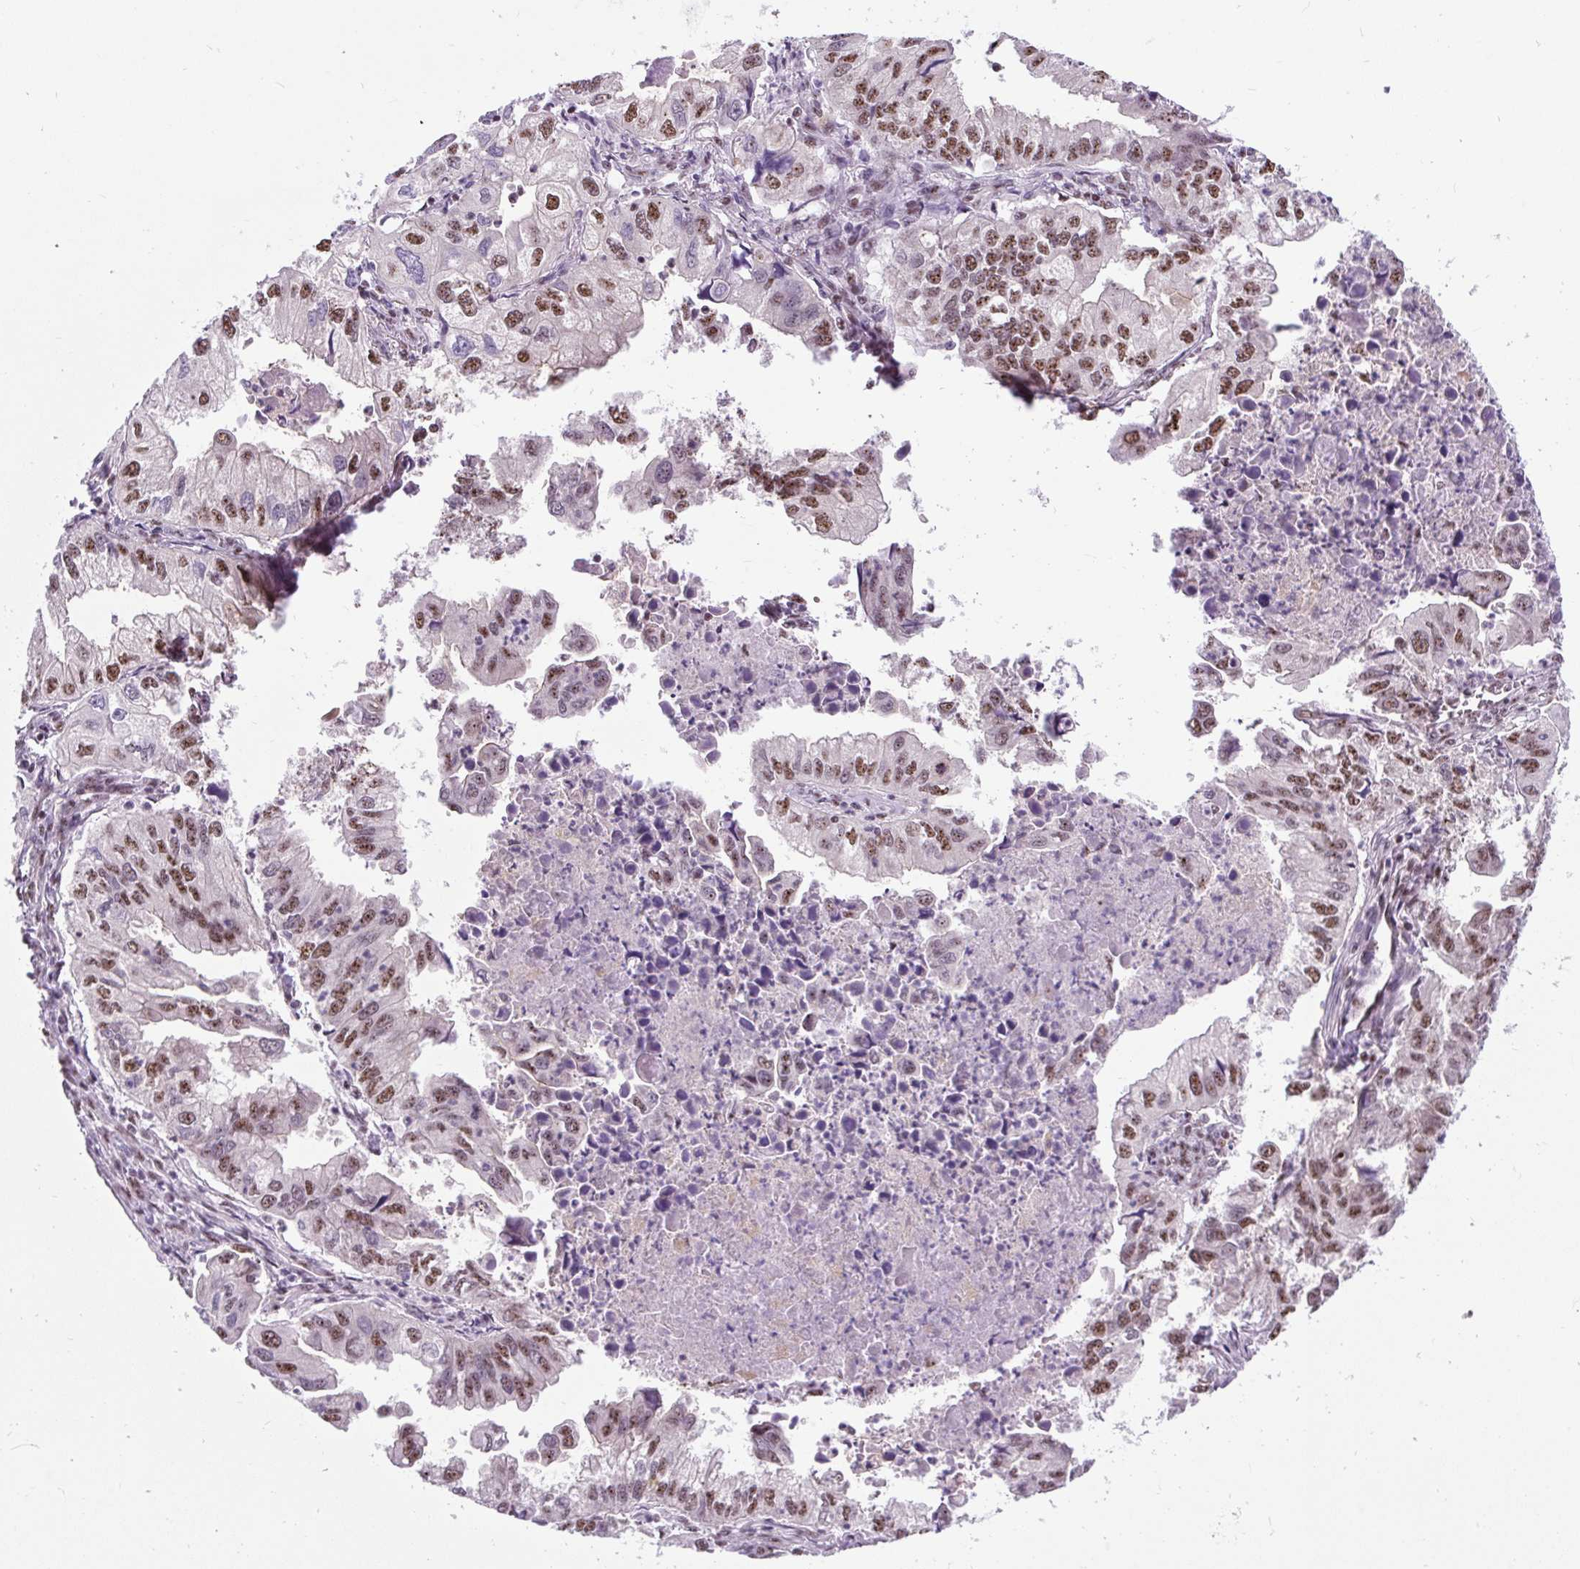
{"staining": {"intensity": "moderate", "quantity": ">75%", "location": "nuclear"}, "tissue": "lung cancer", "cell_type": "Tumor cells", "image_type": "cancer", "snomed": [{"axis": "morphology", "description": "Adenocarcinoma, NOS"}, {"axis": "topography", "description": "Lung"}], "caption": "This is an image of immunohistochemistry (IHC) staining of adenocarcinoma (lung), which shows moderate positivity in the nuclear of tumor cells.", "gene": "SMC5", "patient": {"sex": "male", "age": 48}}